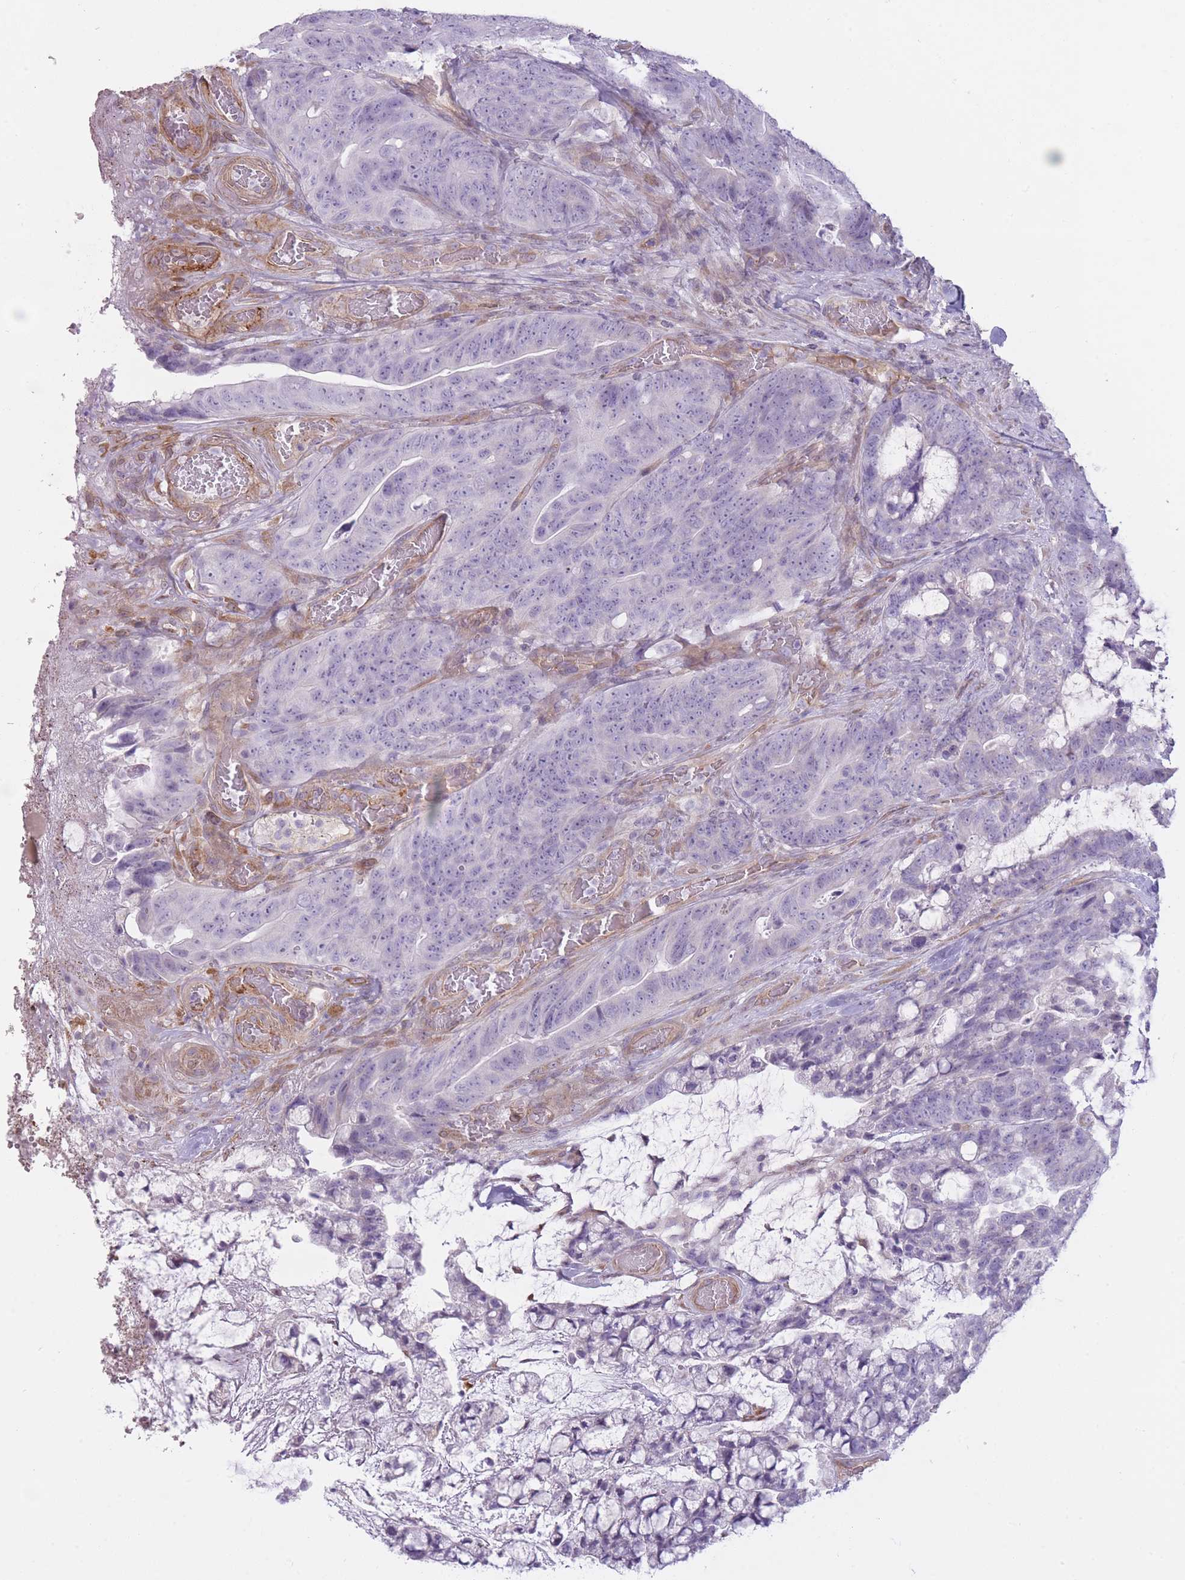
{"staining": {"intensity": "negative", "quantity": "none", "location": "none"}, "tissue": "colorectal cancer", "cell_type": "Tumor cells", "image_type": "cancer", "snomed": [{"axis": "morphology", "description": "Adenocarcinoma, NOS"}, {"axis": "topography", "description": "Colon"}], "caption": "Immunohistochemistry (IHC) of human adenocarcinoma (colorectal) reveals no positivity in tumor cells. (DAB (3,3'-diaminobenzidine) immunohistochemistry, high magnification).", "gene": "PGRMC2", "patient": {"sex": "female", "age": 82}}